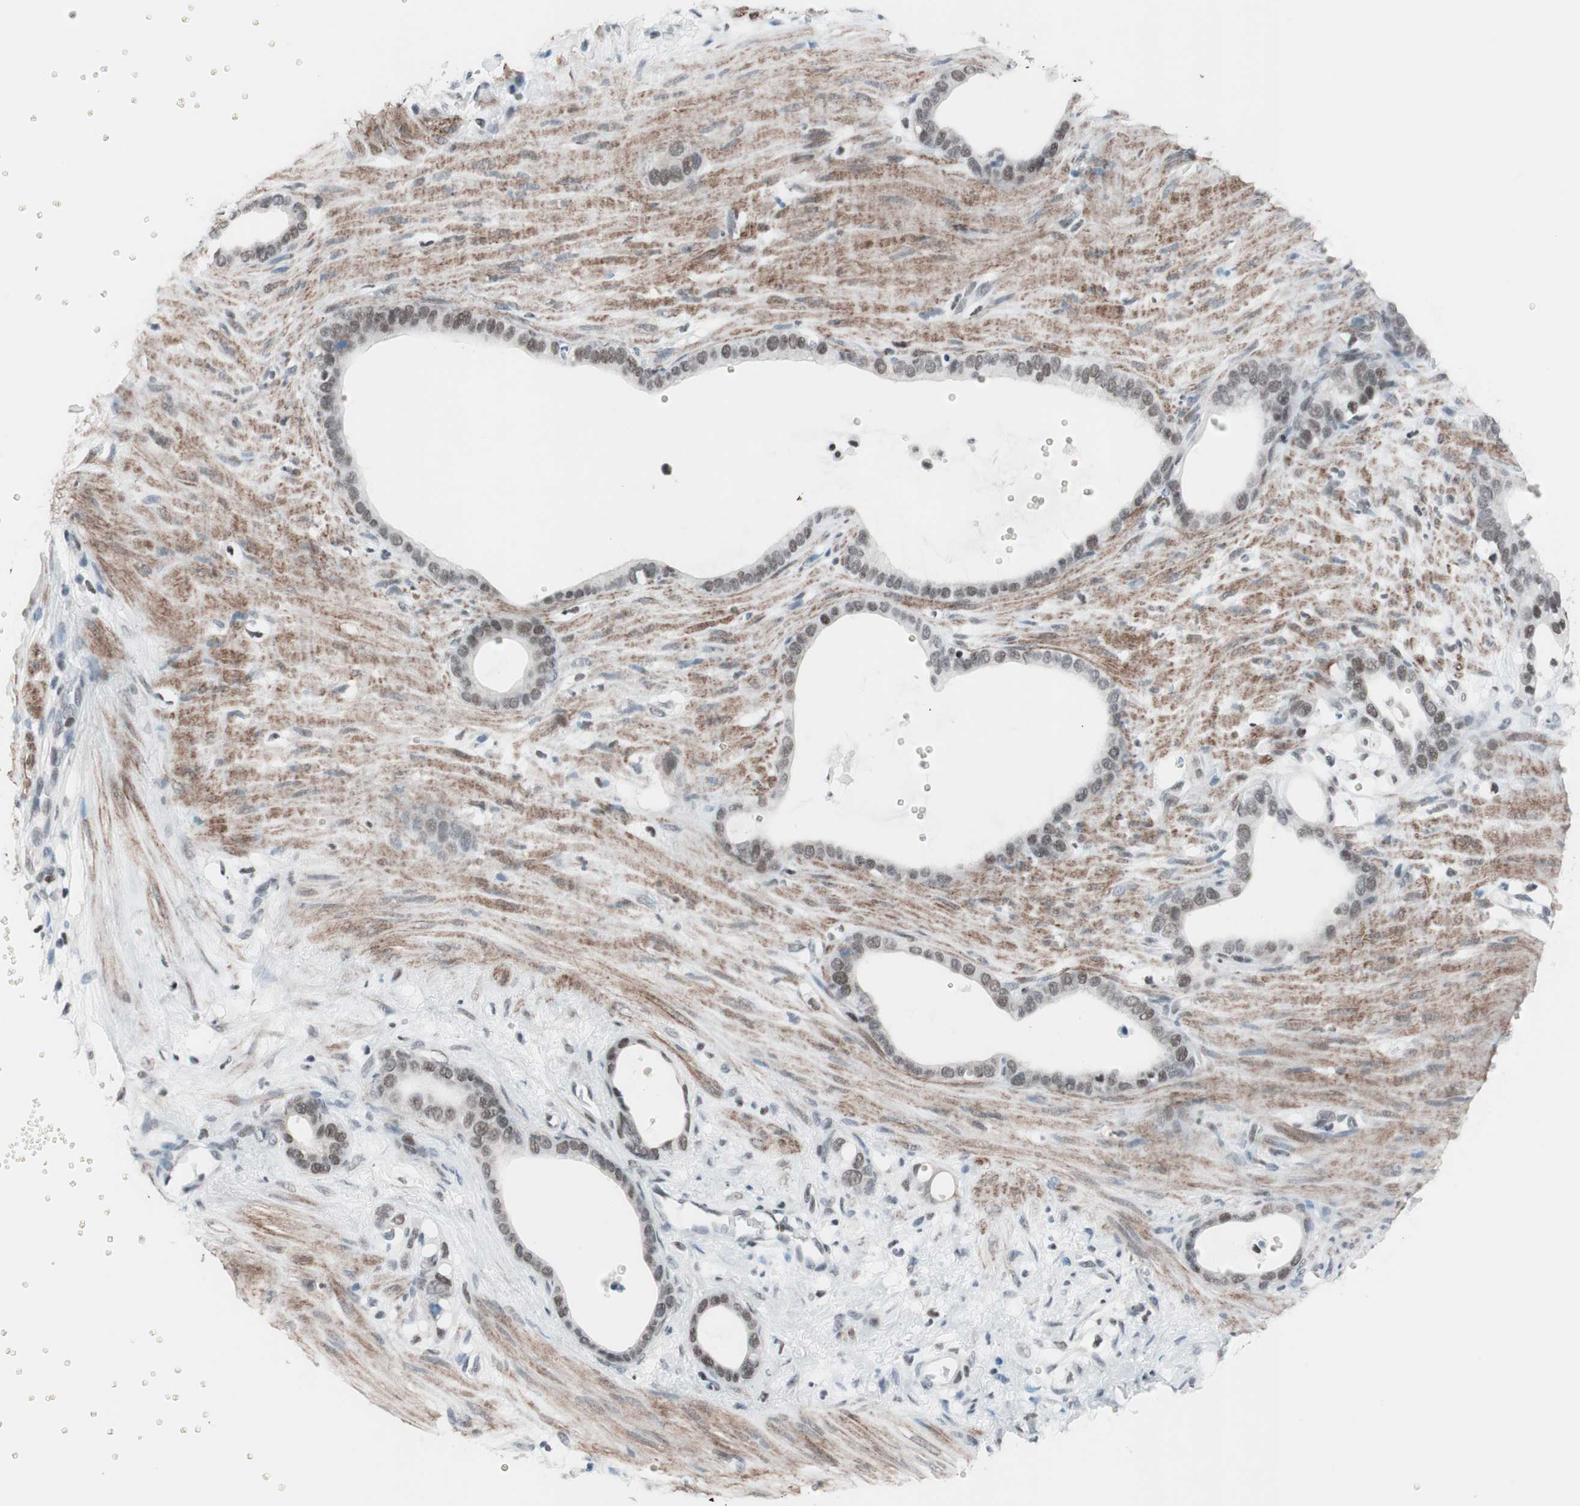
{"staining": {"intensity": "weak", "quantity": "25%-75%", "location": "nuclear"}, "tissue": "stomach cancer", "cell_type": "Tumor cells", "image_type": "cancer", "snomed": [{"axis": "morphology", "description": "Adenocarcinoma, NOS"}, {"axis": "topography", "description": "Stomach"}], "caption": "Tumor cells demonstrate low levels of weak nuclear staining in approximately 25%-75% of cells in stomach cancer (adenocarcinoma).", "gene": "ARID1A", "patient": {"sex": "female", "age": 75}}